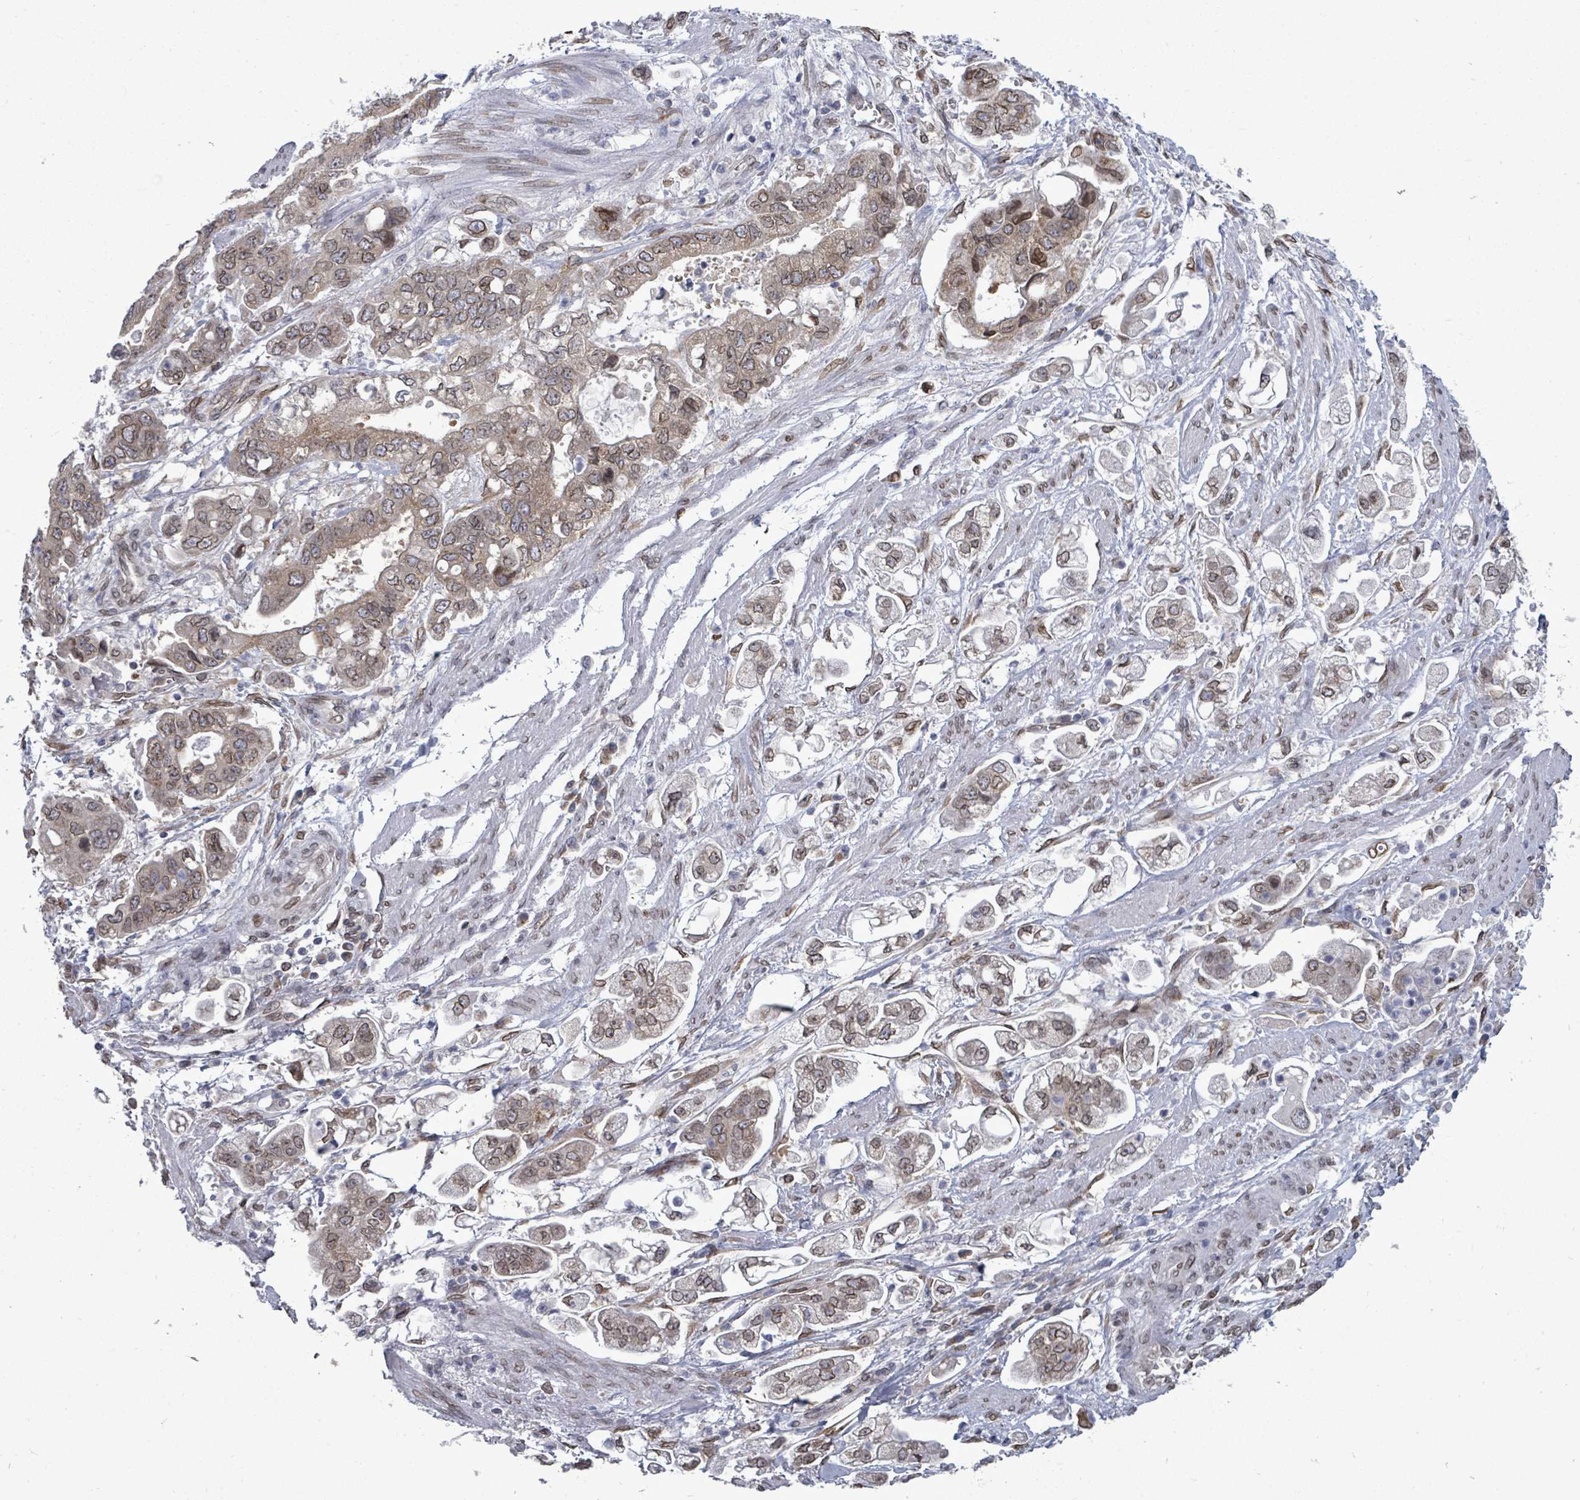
{"staining": {"intensity": "moderate", "quantity": ">75%", "location": "cytoplasmic/membranous,nuclear"}, "tissue": "stomach cancer", "cell_type": "Tumor cells", "image_type": "cancer", "snomed": [{"axis": "morphology", "description": "Adenocarcinoma, NOS"}, {"axis": "topography", "description": "Stomach"}], "caption": "Moderate cytoplasmic/membranous and nuclear expression for a protein is seen in approximately >75% of tumor cells of stomach adenocarcinoma using immunohistochemistry.", "gene": "ARFGAP1", "patient": {"sex": "male", "age": 62}}